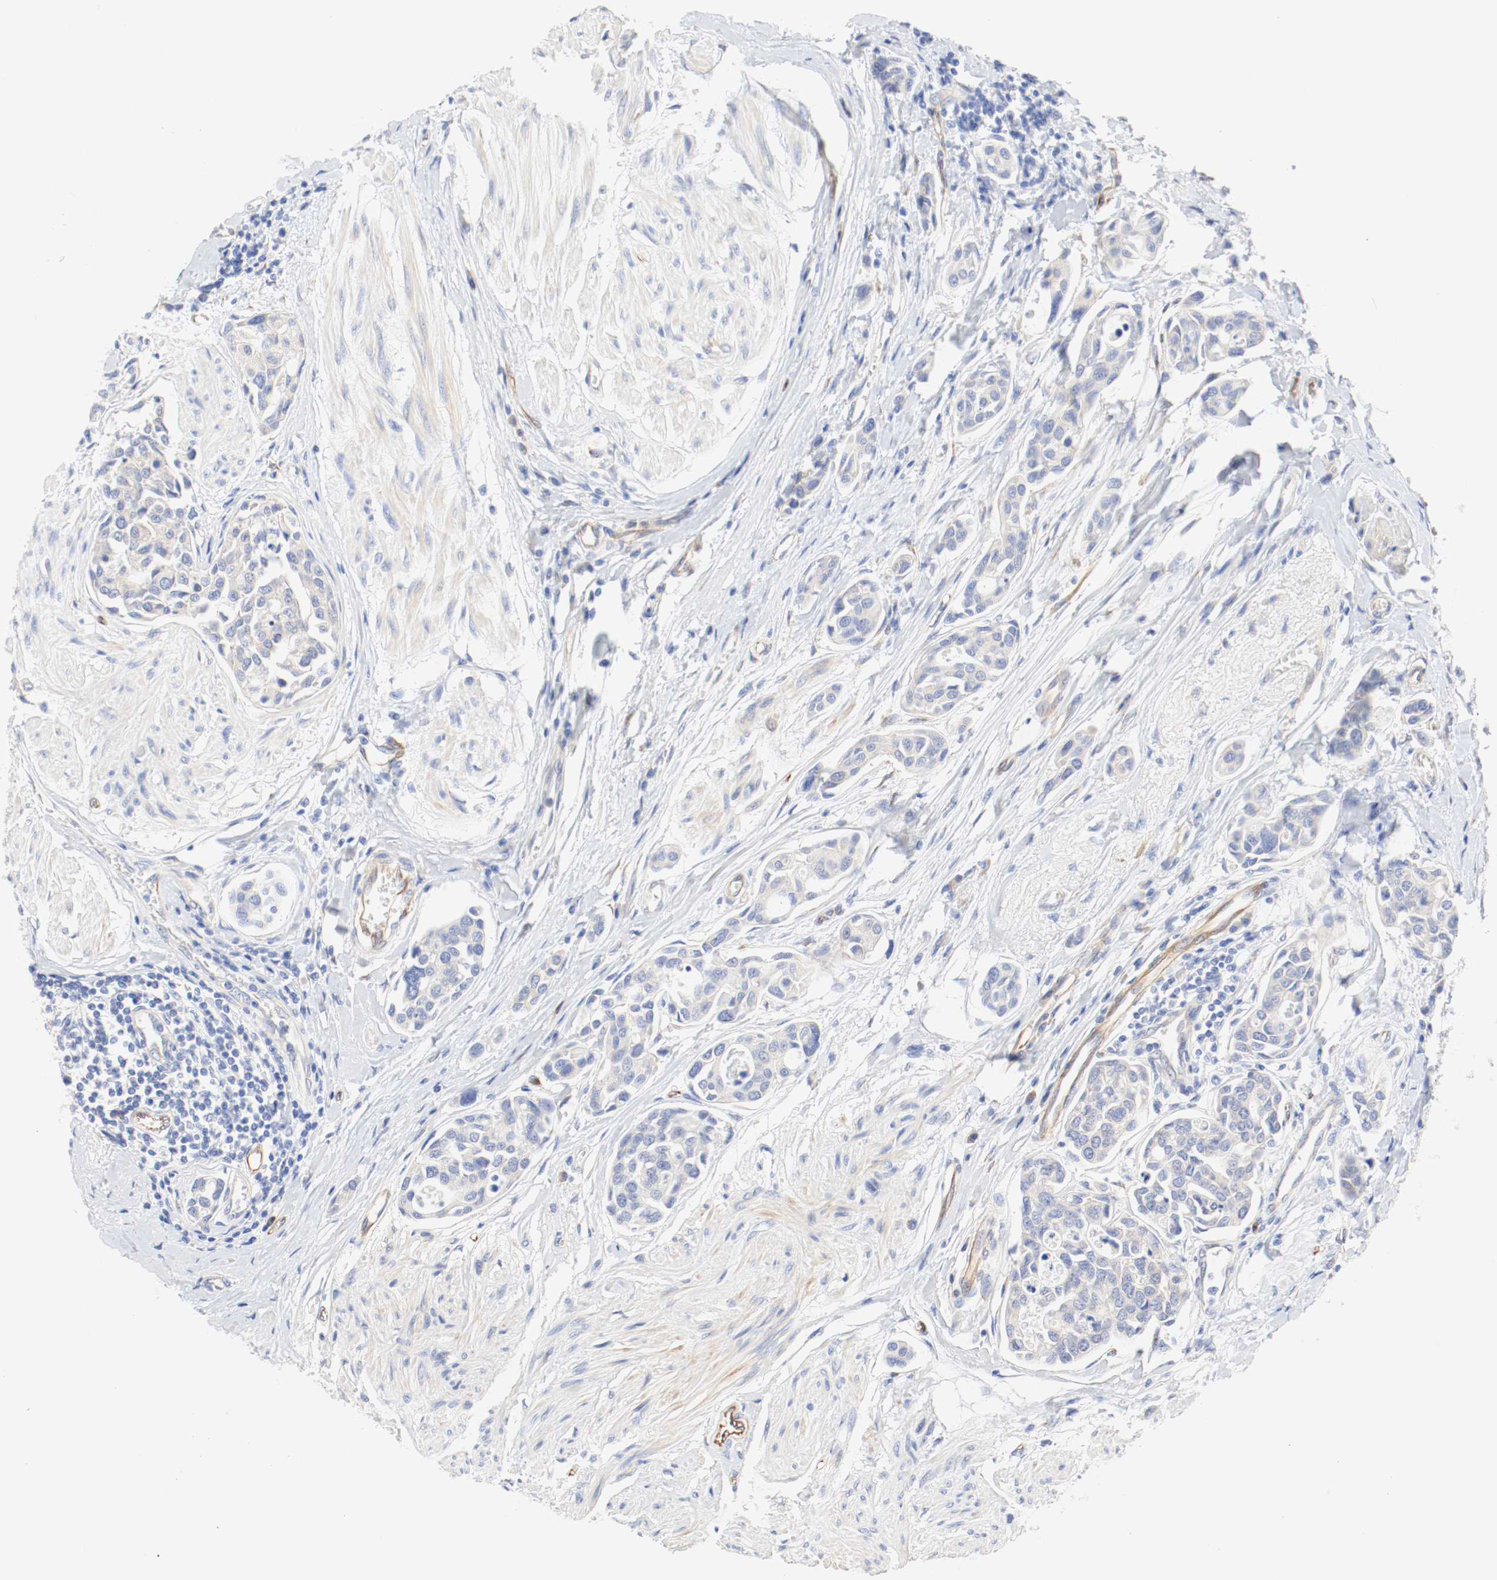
{"staining": {"intensity": "weak", "quantity": "<25%", "location": "cytoplasmic/membranous"}, "tissue": "urothelial cancer", "cell_type": "Tumor cells", "image_type": "cancer", "snomed": [{"axis": "morphology", "description": "Urothelial carcinoma, High grade"}, {"axis": "topography", "description": "Urinary bladder"}], "caption": "This is an immunohistochemistry photomicrograph of human urothelial cancer. There is no expression in tumor cells.", "gene": "GIT1", "patient": {"sex": "male", "age": 78}}